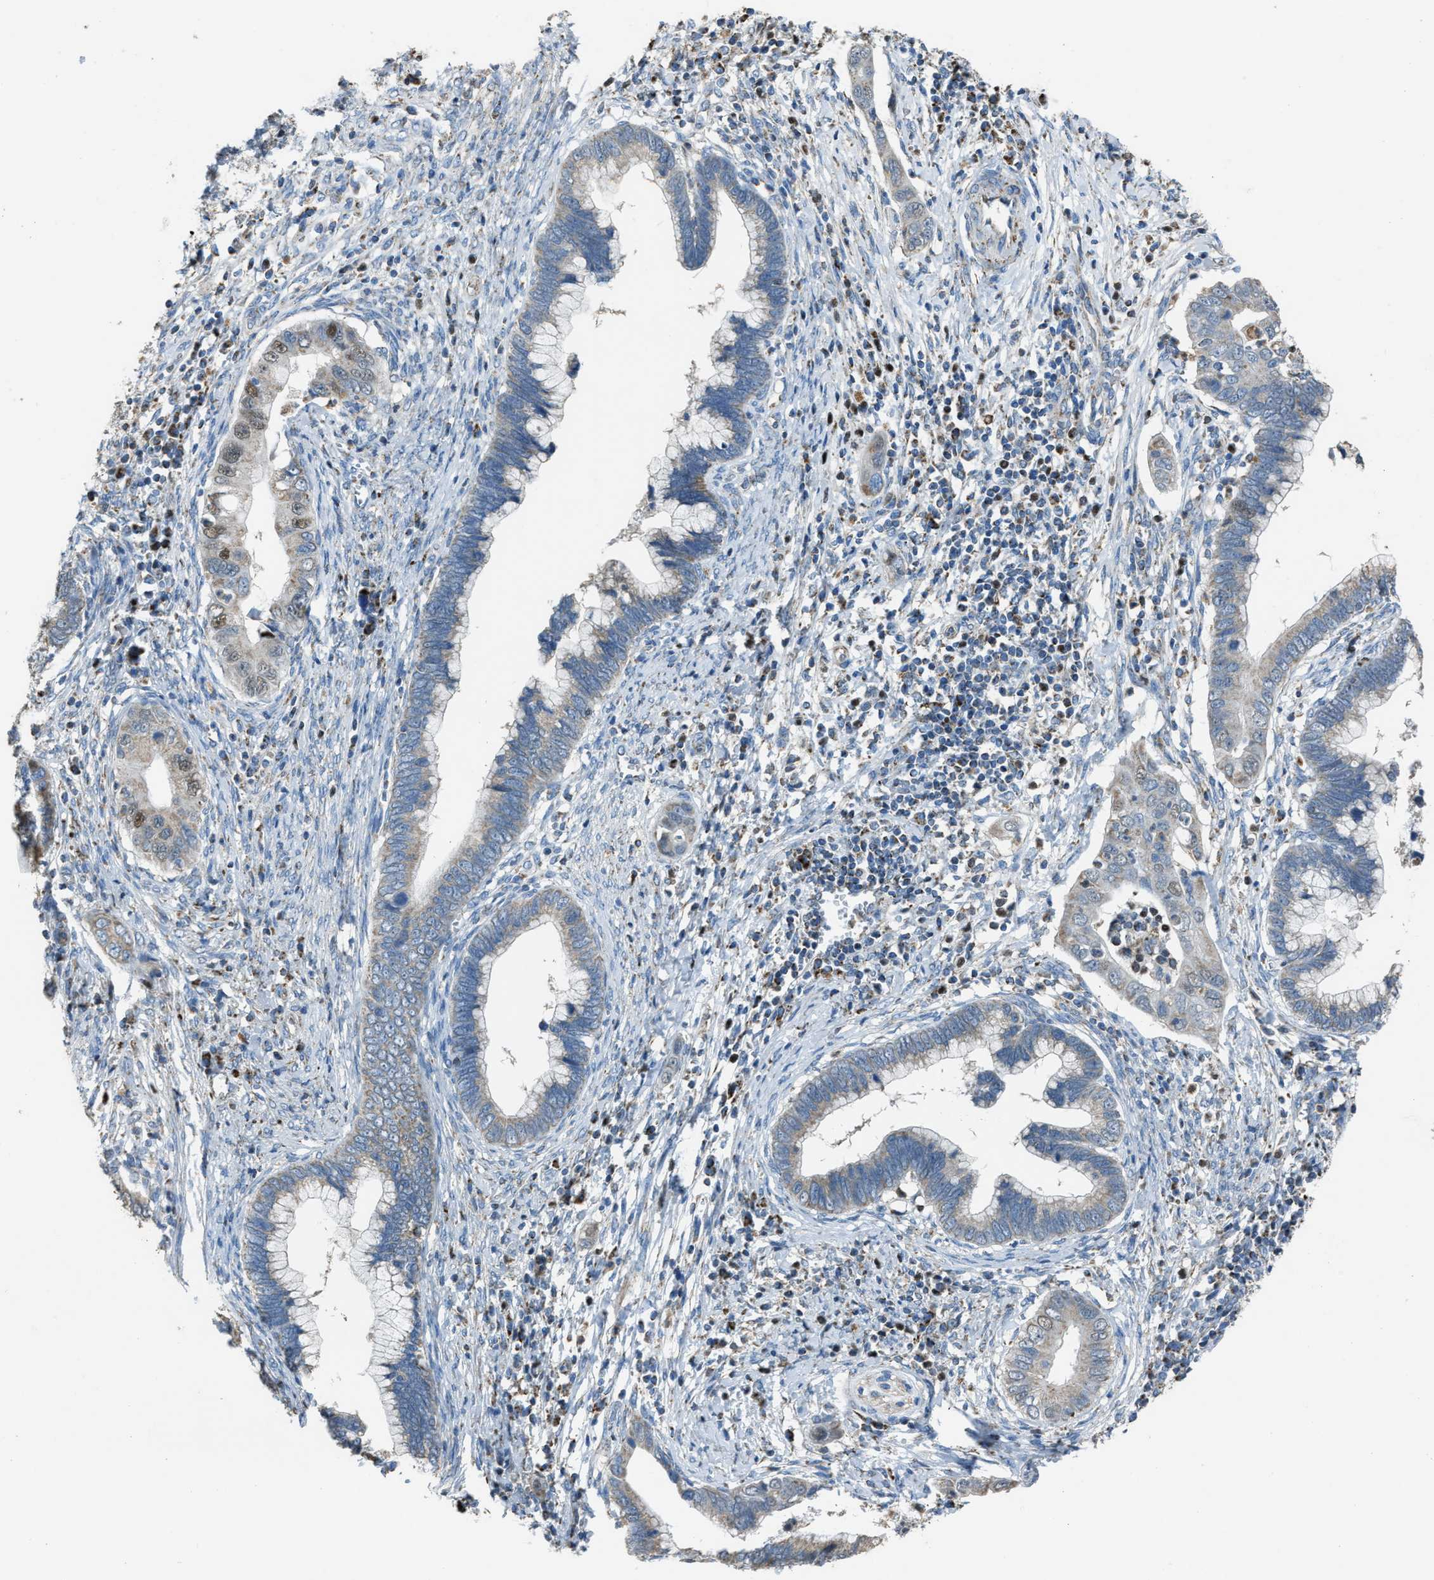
{"staining": {"intensity": "weak", "quantity": "<25%", "location": "cytoplasmic/membranous"}, "tissue": "cervical cancer", "cell_type": "Tumor cells", "image_type": "cancer", "snomed": [{"axis": "morphology", "description": "Adenocarcinoma, NOS"}, {"axis": "topography", "description": "Cervix"}], "caption": "There is no significant staining in tumor cells of cervical cancer.", "gene": "SLC25A11", "patient": {"sex": "female", "age": 44}}